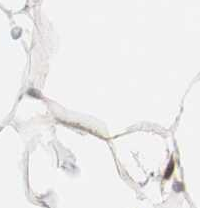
{"staining": {"intensity": "moderate", "quantity": ">75%", "location": "nuclear"}, "tissue": "adipose tissue", "cell_type": "Adipocytes", "image_type": "normal", "snomed": [{"axis": "morphology", "description": "Normal tissue, NOS"}, {"axis": "topography", "description": "Breast"}, {"axis": "topography", "description": "Adipose tissue"}], "caption": "About >75% of adipocytes in benign adipose tissue show moderate nuclear protein expression as visualized by brown immunohistochemical staining.", "gene": "ZFC3H1", "patient": {"sex": "female", "age": 25}}